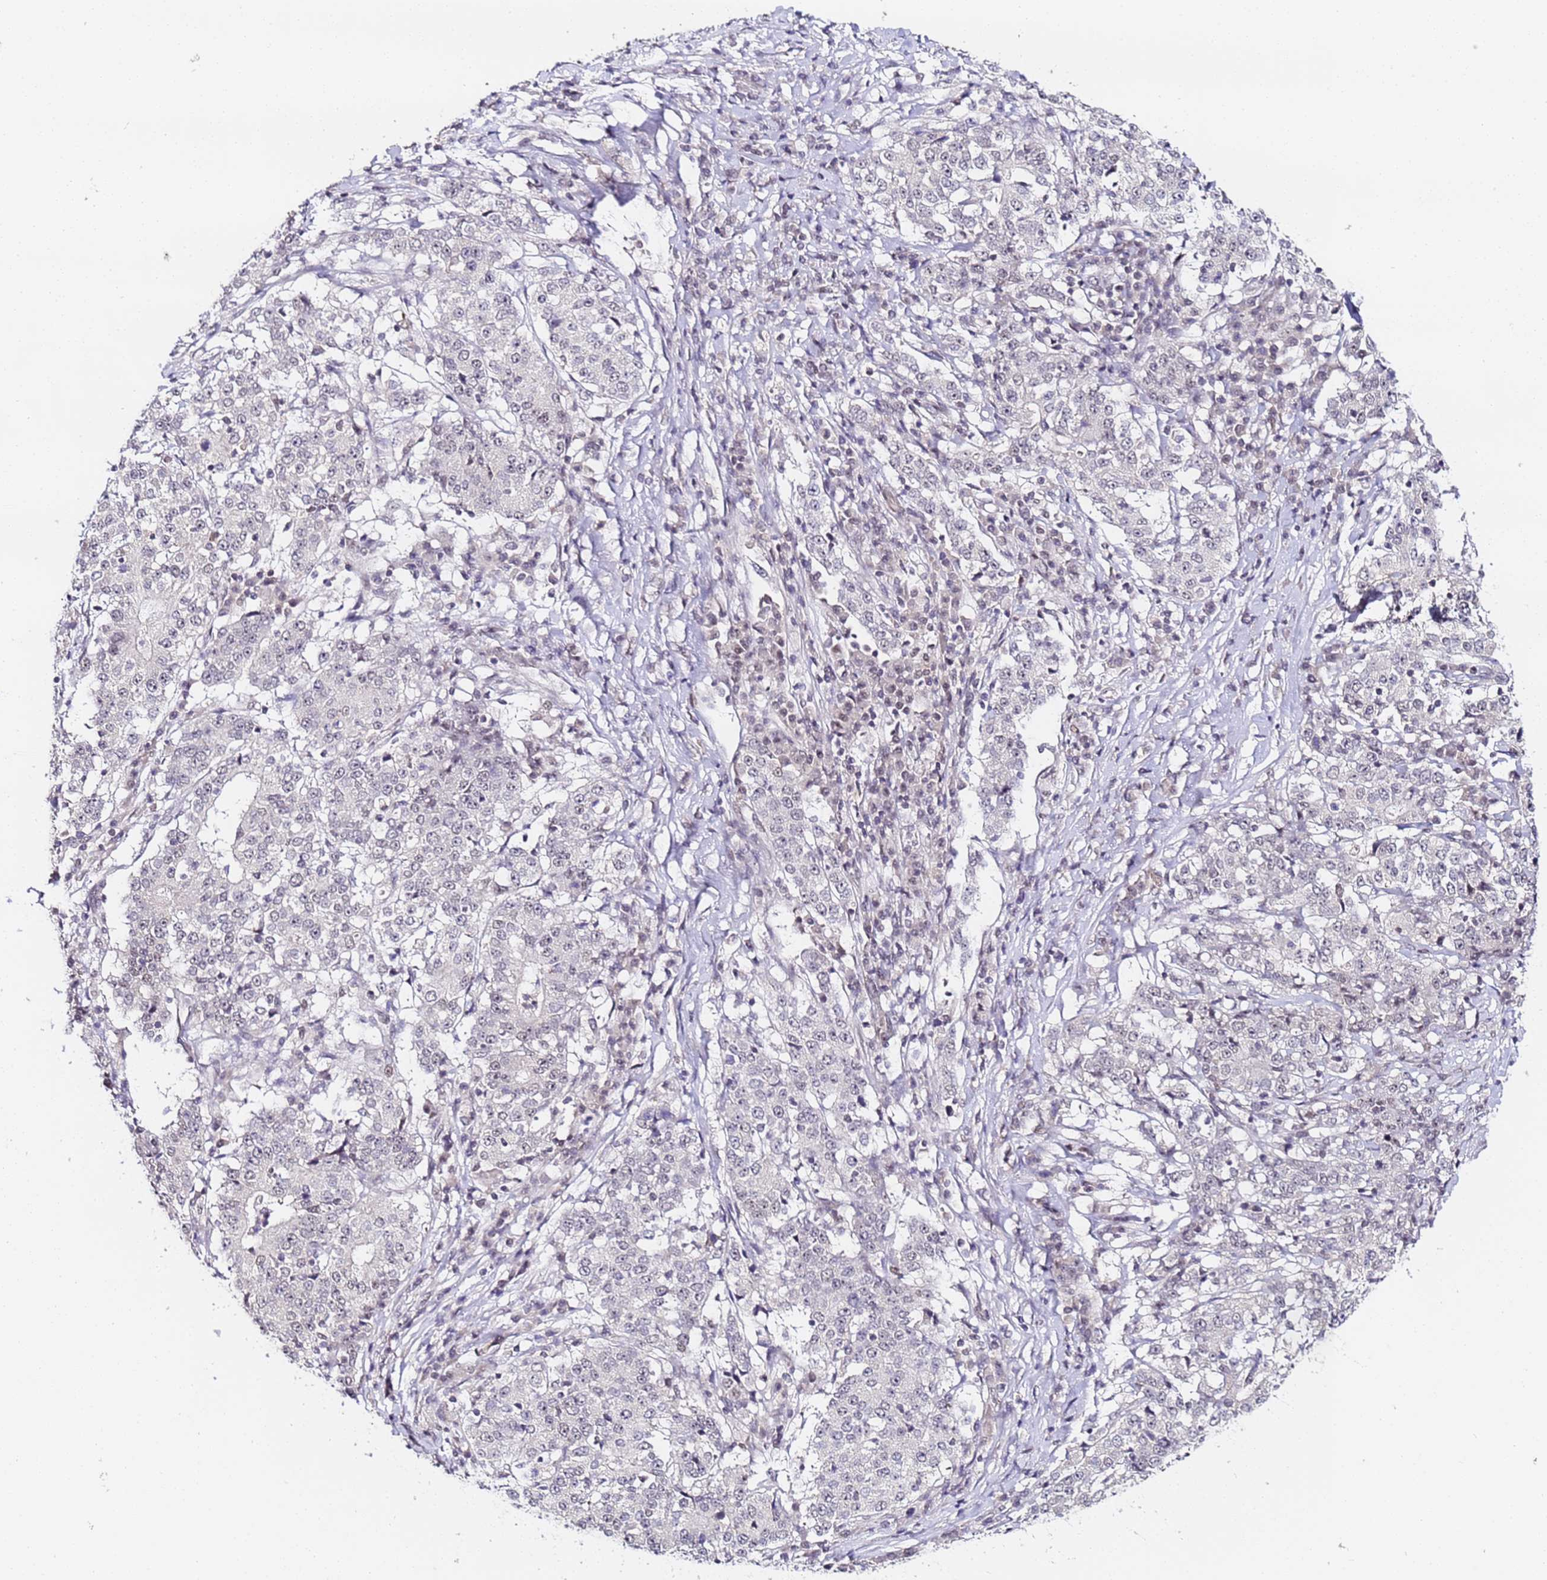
{"staining": {"intensity": "negative", "quantity": "none", "location": "none"}, "tissue": "stomach cancer", "cell_type": "Tumor cells", "image_type": "cancer", "snomed": [{"axis": "morphology", "description": "Adenocarcinoma, NOS"}, {"axis": "topography", "description": "Stomach"}], "caption": "This is a histopathology image of IHC staining of adenocarcinoma (stomach), which shows no expression in tumor cells. (DAB immunohistochemistry, high magnification).", "gene": "LSM3", "patient": {"sex": "male", "age": 59}}